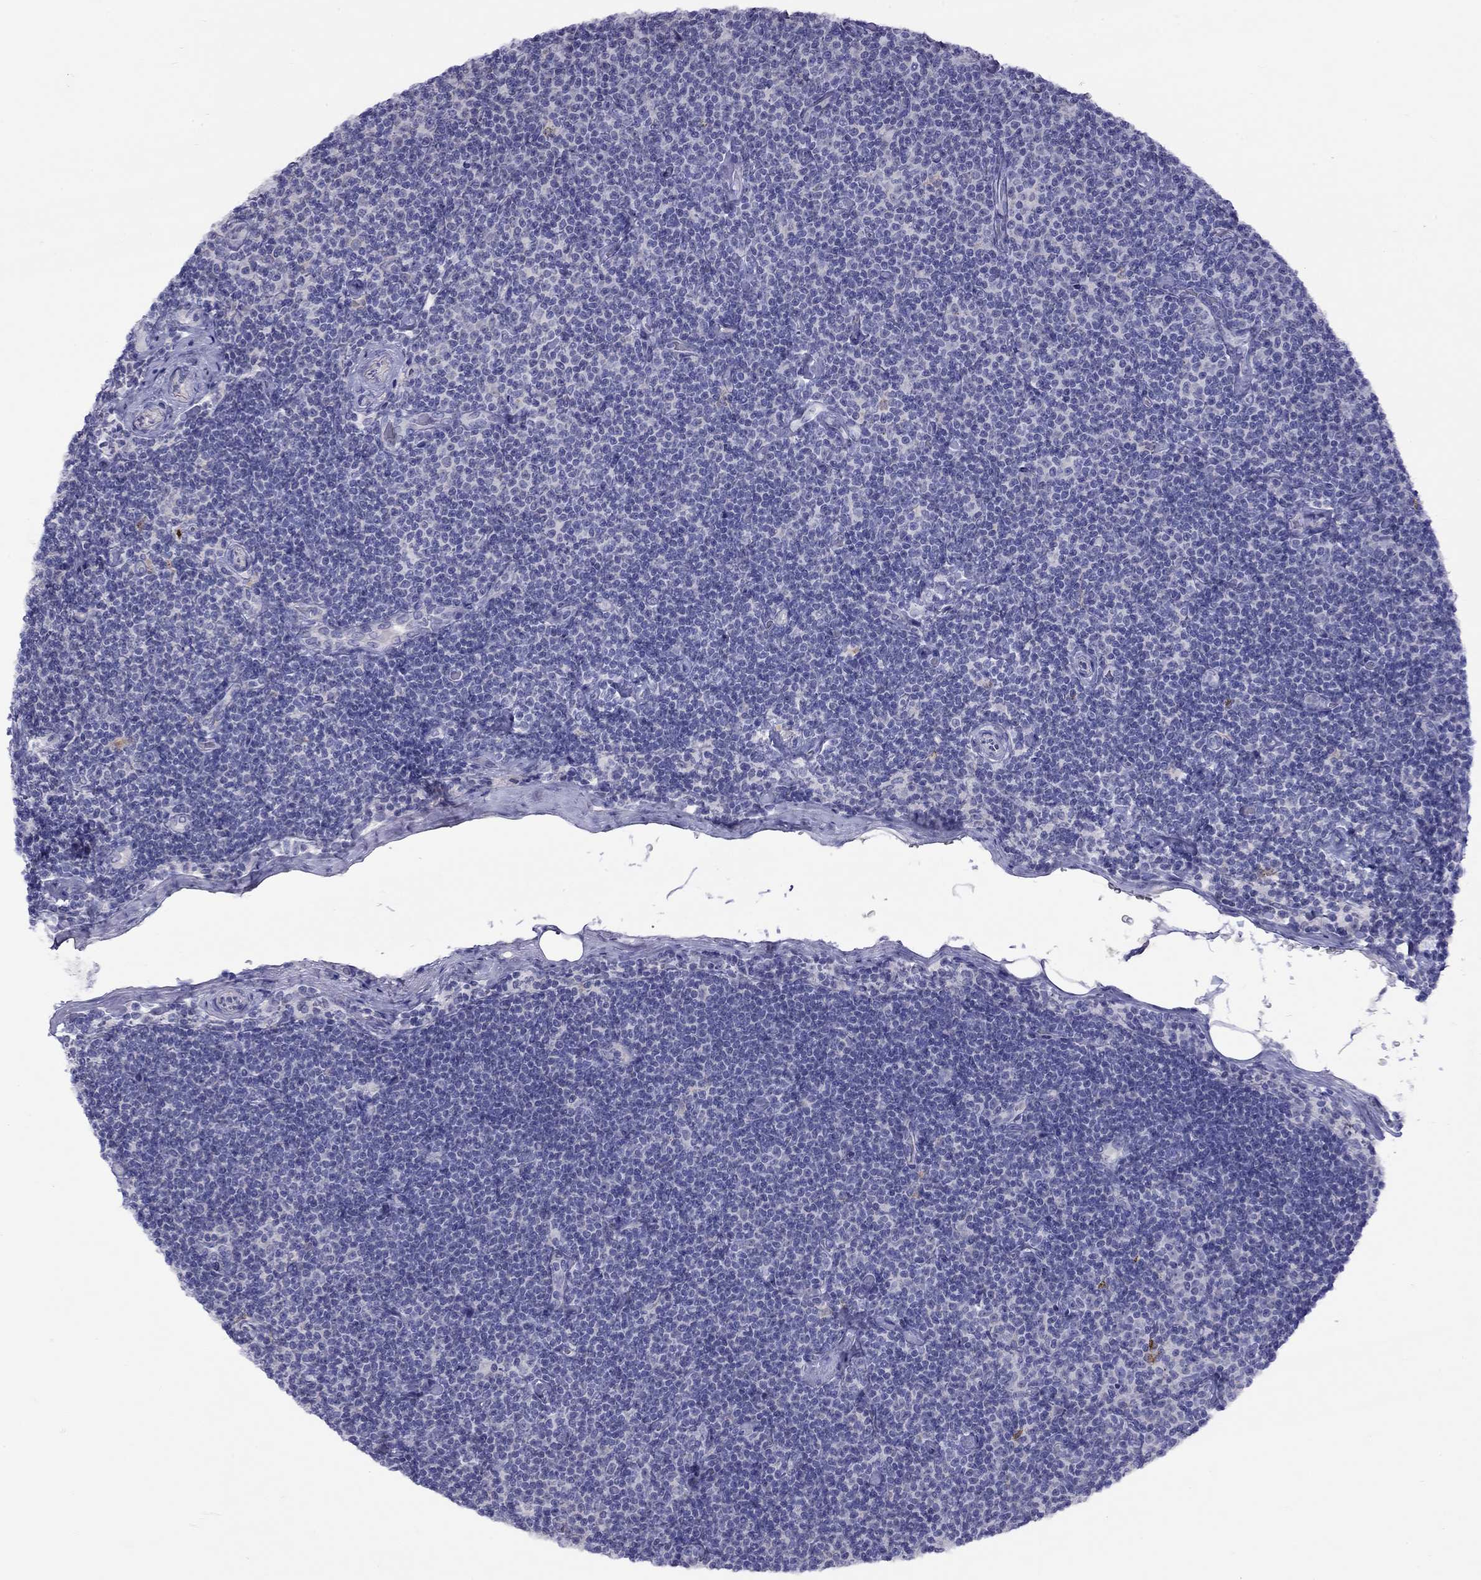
{"staining": {"intensity": "negative", "quantity": "none", "location": "none"}, "tissue": "lymphoma", "cell_type": "Tumor cells", "image_type": "cancer", "snomed": [{"axis": "morphology", "description": "Malignant lymphoma, non-Hodgkin's type, Low grade"}, {"axis": "topography", "description": "Lymph node"}], "caption": "The IHC micrograph has no significant positivity in tumor cells of lymphoma tissue.", "gene": "CPNE4", "patient": {"sex": "male", "age": 81}}